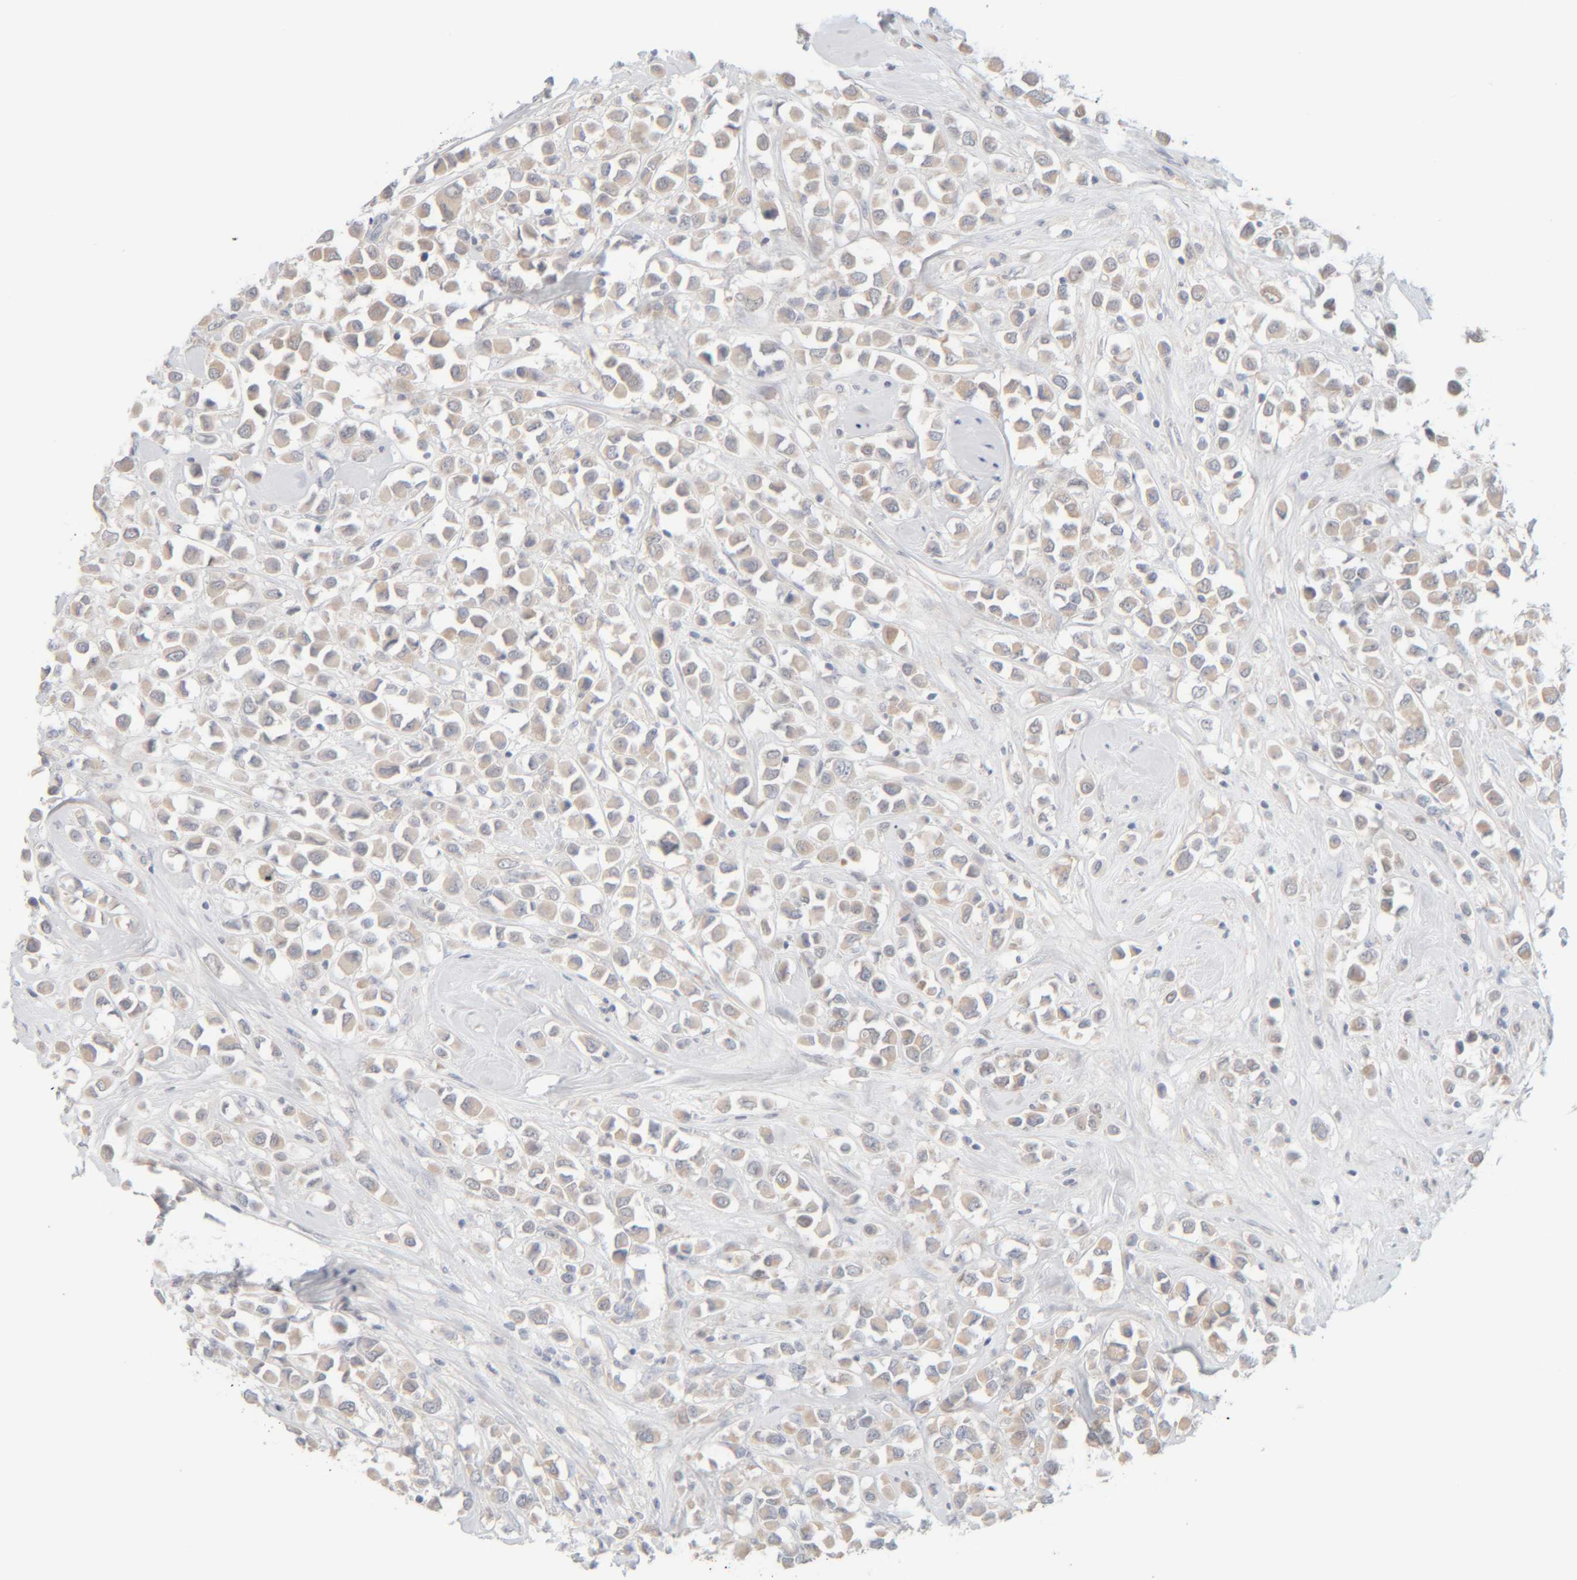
{"staining": {"intensity": "weak", "quantity": "<25%", "location": "cytoplasmic/membranous"}, "tissue": "breast cancer", "cell_type": "Tumor cells", "image_type": "cancer", "snomed": [{"axis": "morphology", "description": "Duct carcinoma"}, {"axis": "topography", "description": "Breast"}], "caption": "Human intraductal carcinoma (breast) stained for a protein using IHC demonstrates no expression in tumor cells.", "gene": "RIDA", "patient": {"sex": "female", "age": 61}}